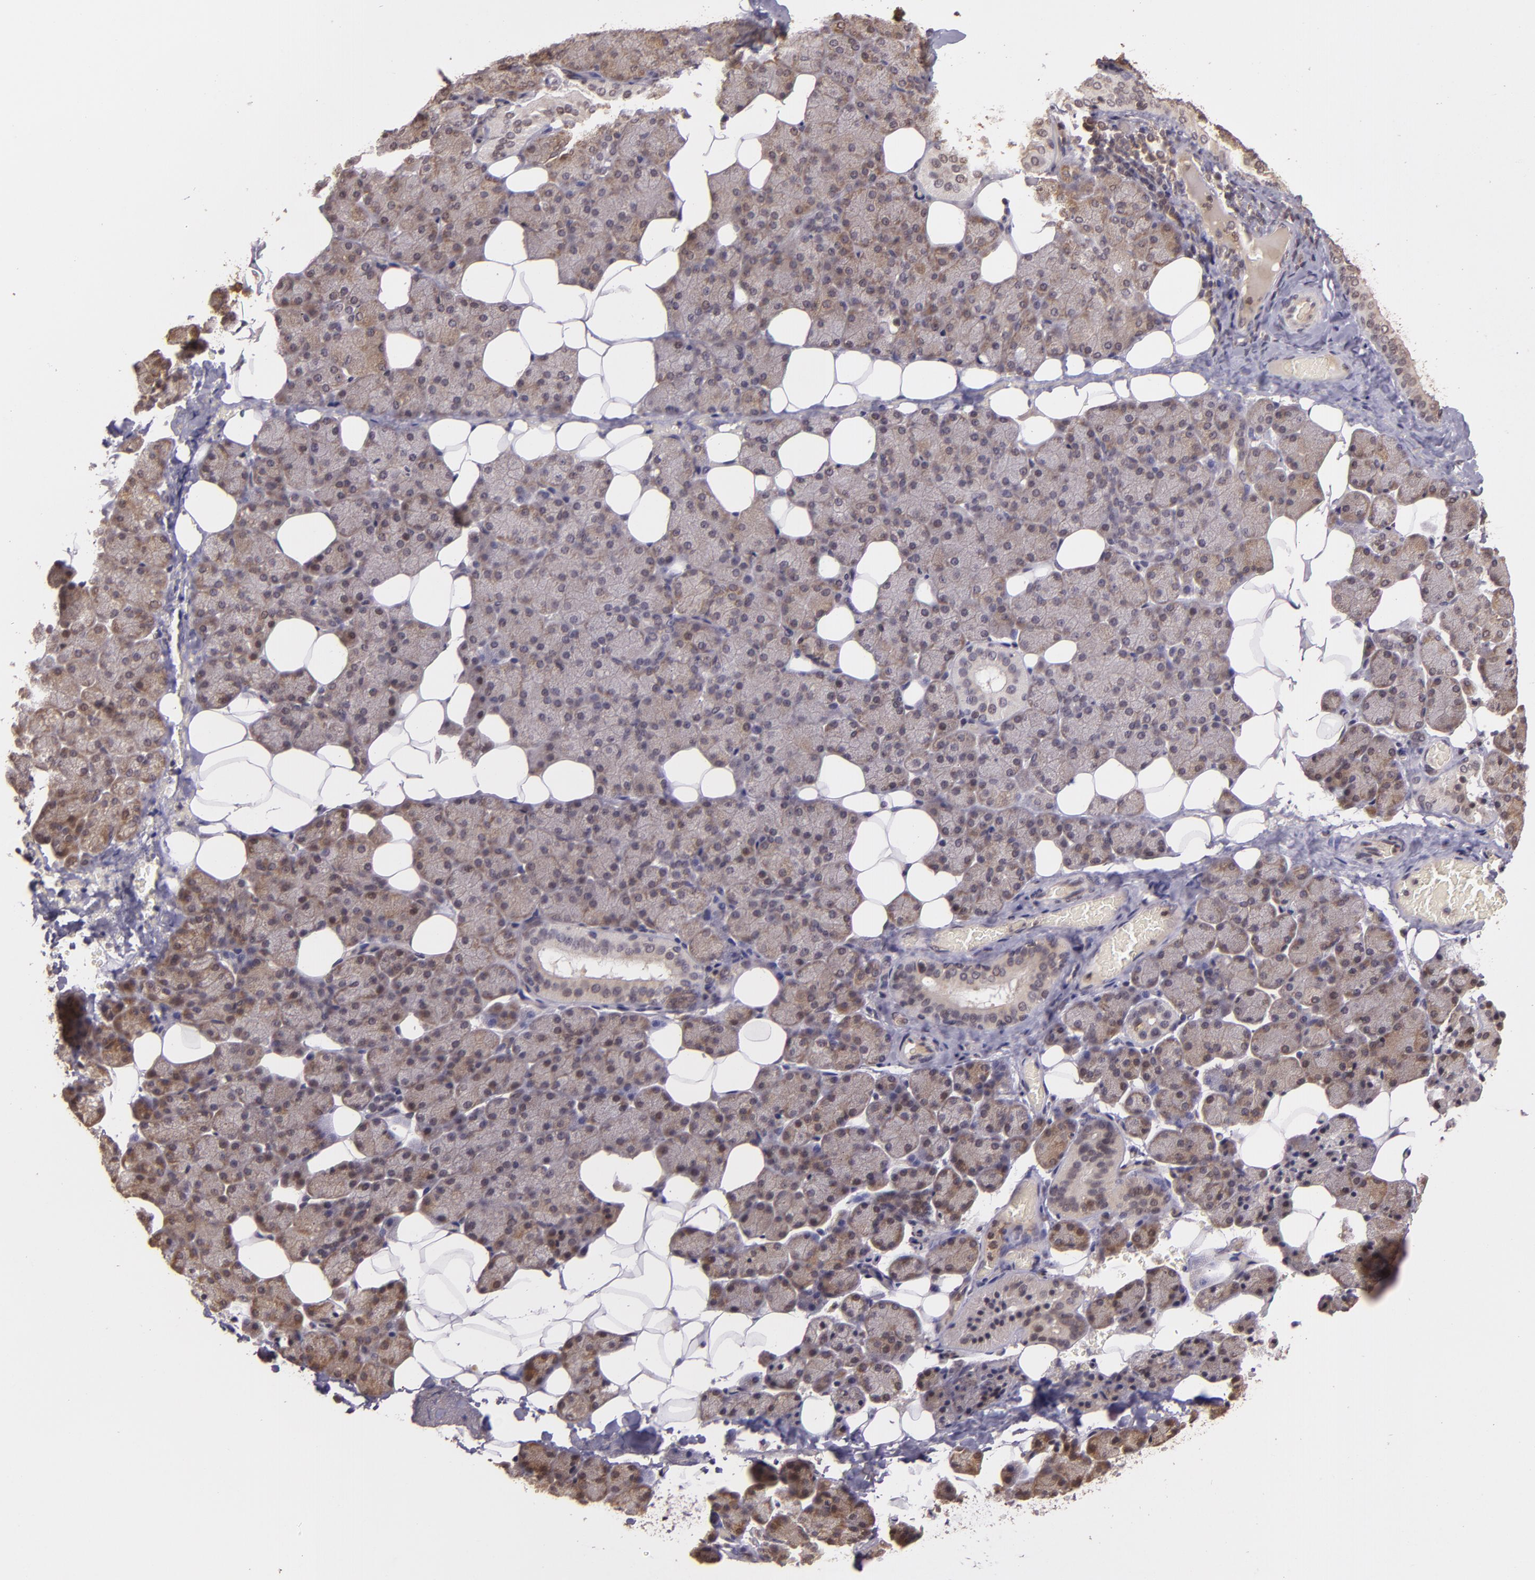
{"staining": {"intensity": "moderate", "quantity": "25%-75%", "location": "cytoplasmic/membranous,nuclear"}, "tissue": "salivary gland", "cell_type": "Glandular cells", "image_type": "normal", "snomed": [{"axis": "morphology", "description": "Normal tissue, NOS"}, {"axis": "topography", "description": "Lymph node"}, {"axis": "topography", "description": "Salivary gland"}], "caption": "Protein analysis of normal salivary gland displays moderate cytoplasmic/membranous,nuclear staining in about 25%-75% of glandular cells.", "gene": "TXNRD2", "patient": {"sex": "male", "age": 8}}